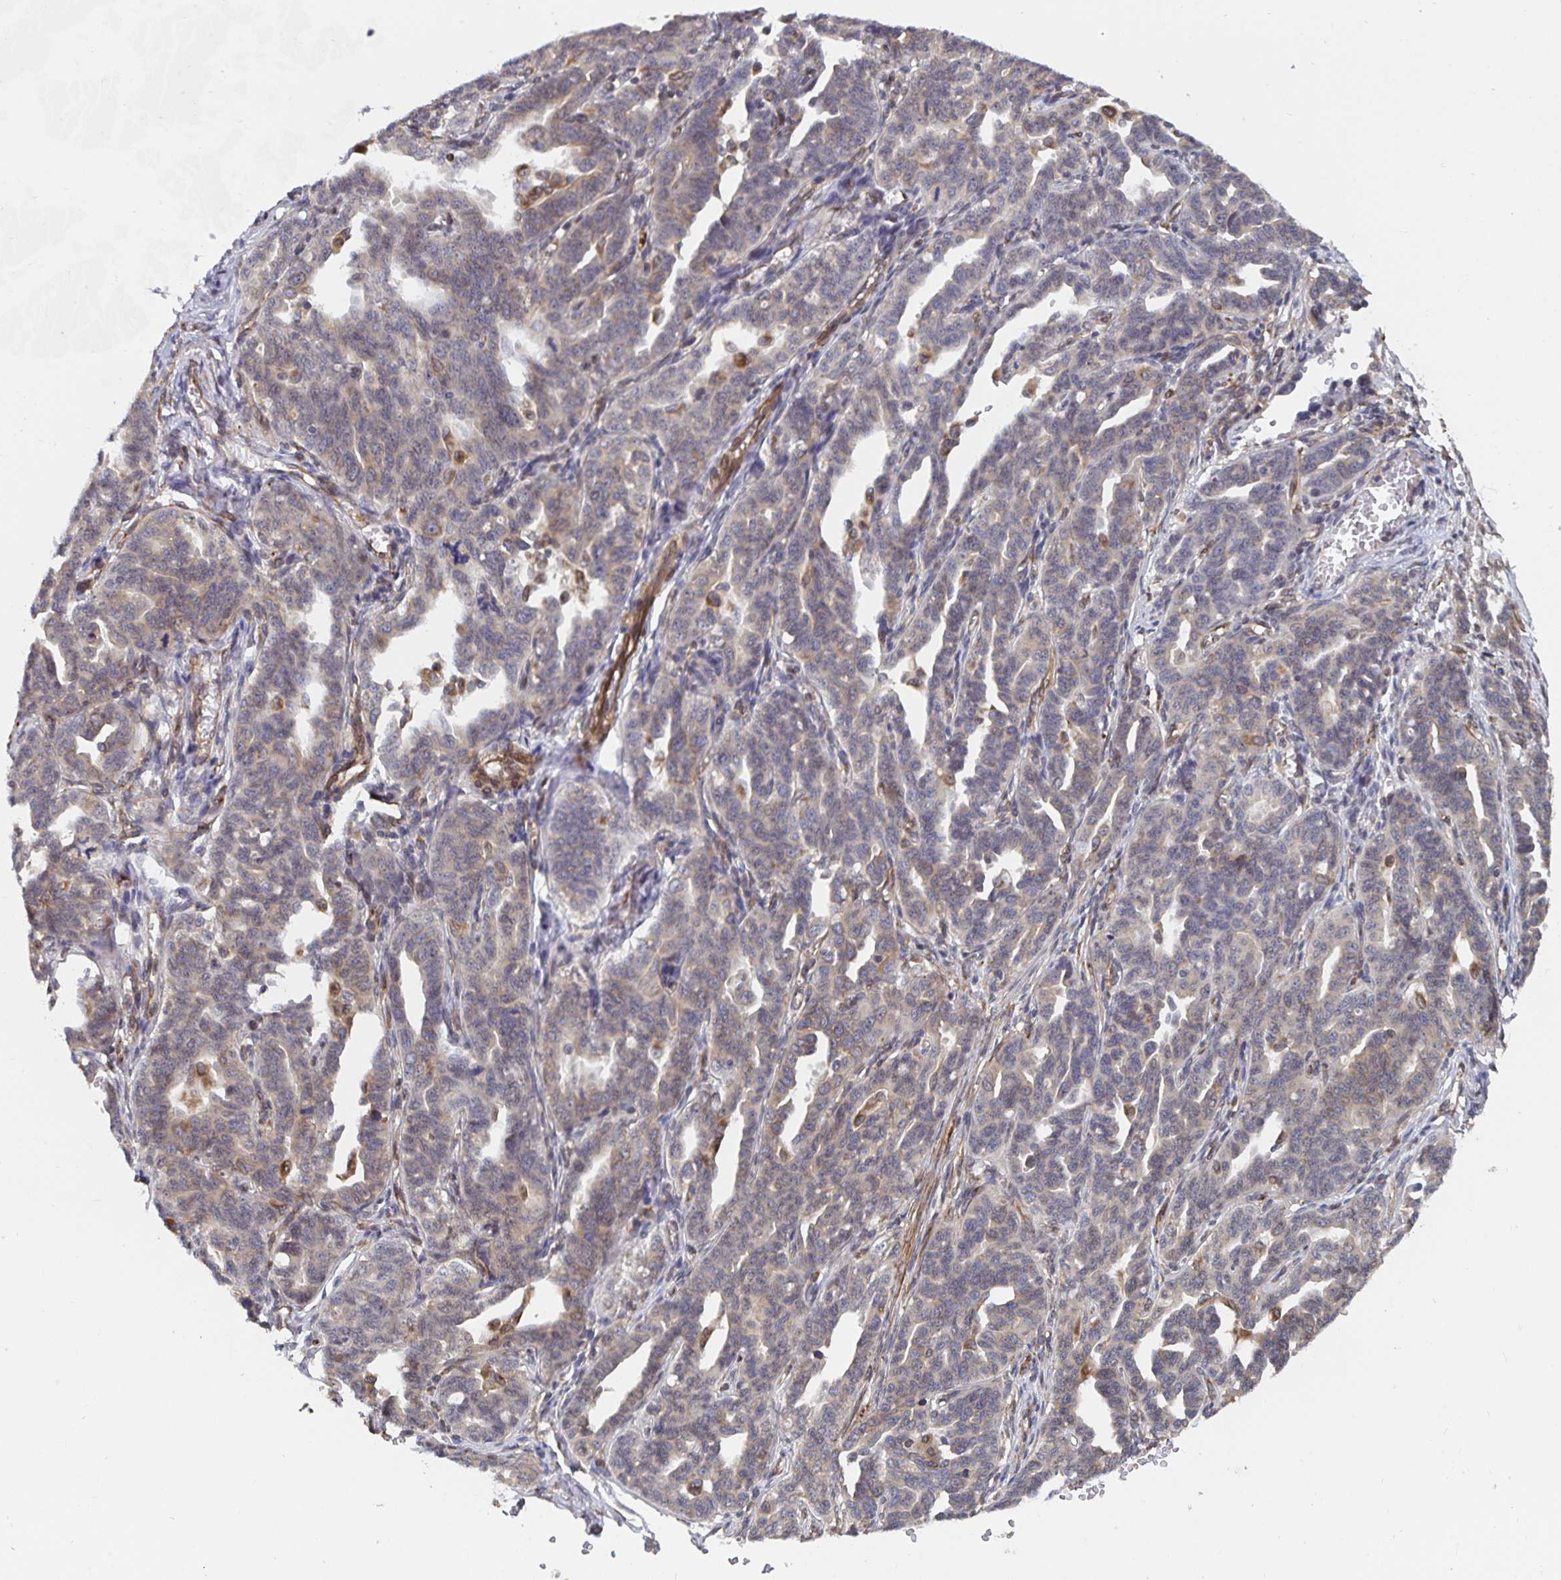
{"staining": {"intensity": "weak", "quantity": "25%-75%", "location": "cytoplasmic/membranous"}, "tissue": "ovarian cancer", "cell_type": "Tumor cells", "image_type": "cancer", "snomed": [{"axis": "morphology", "description": "Cystadenocarcinoma, serous, NOS"}, {"axis": "topography", "description": "Ovary"}], "caption": "Human serous cystadenocarcinoma (ovarian) stained for a protein (brown) reveals weak cytoplasmic/membranous positive staining in approximately 25%-75% of tumor cells.", "gene": "BCAP29", "patient": {"sex": "female", "age": 69}}